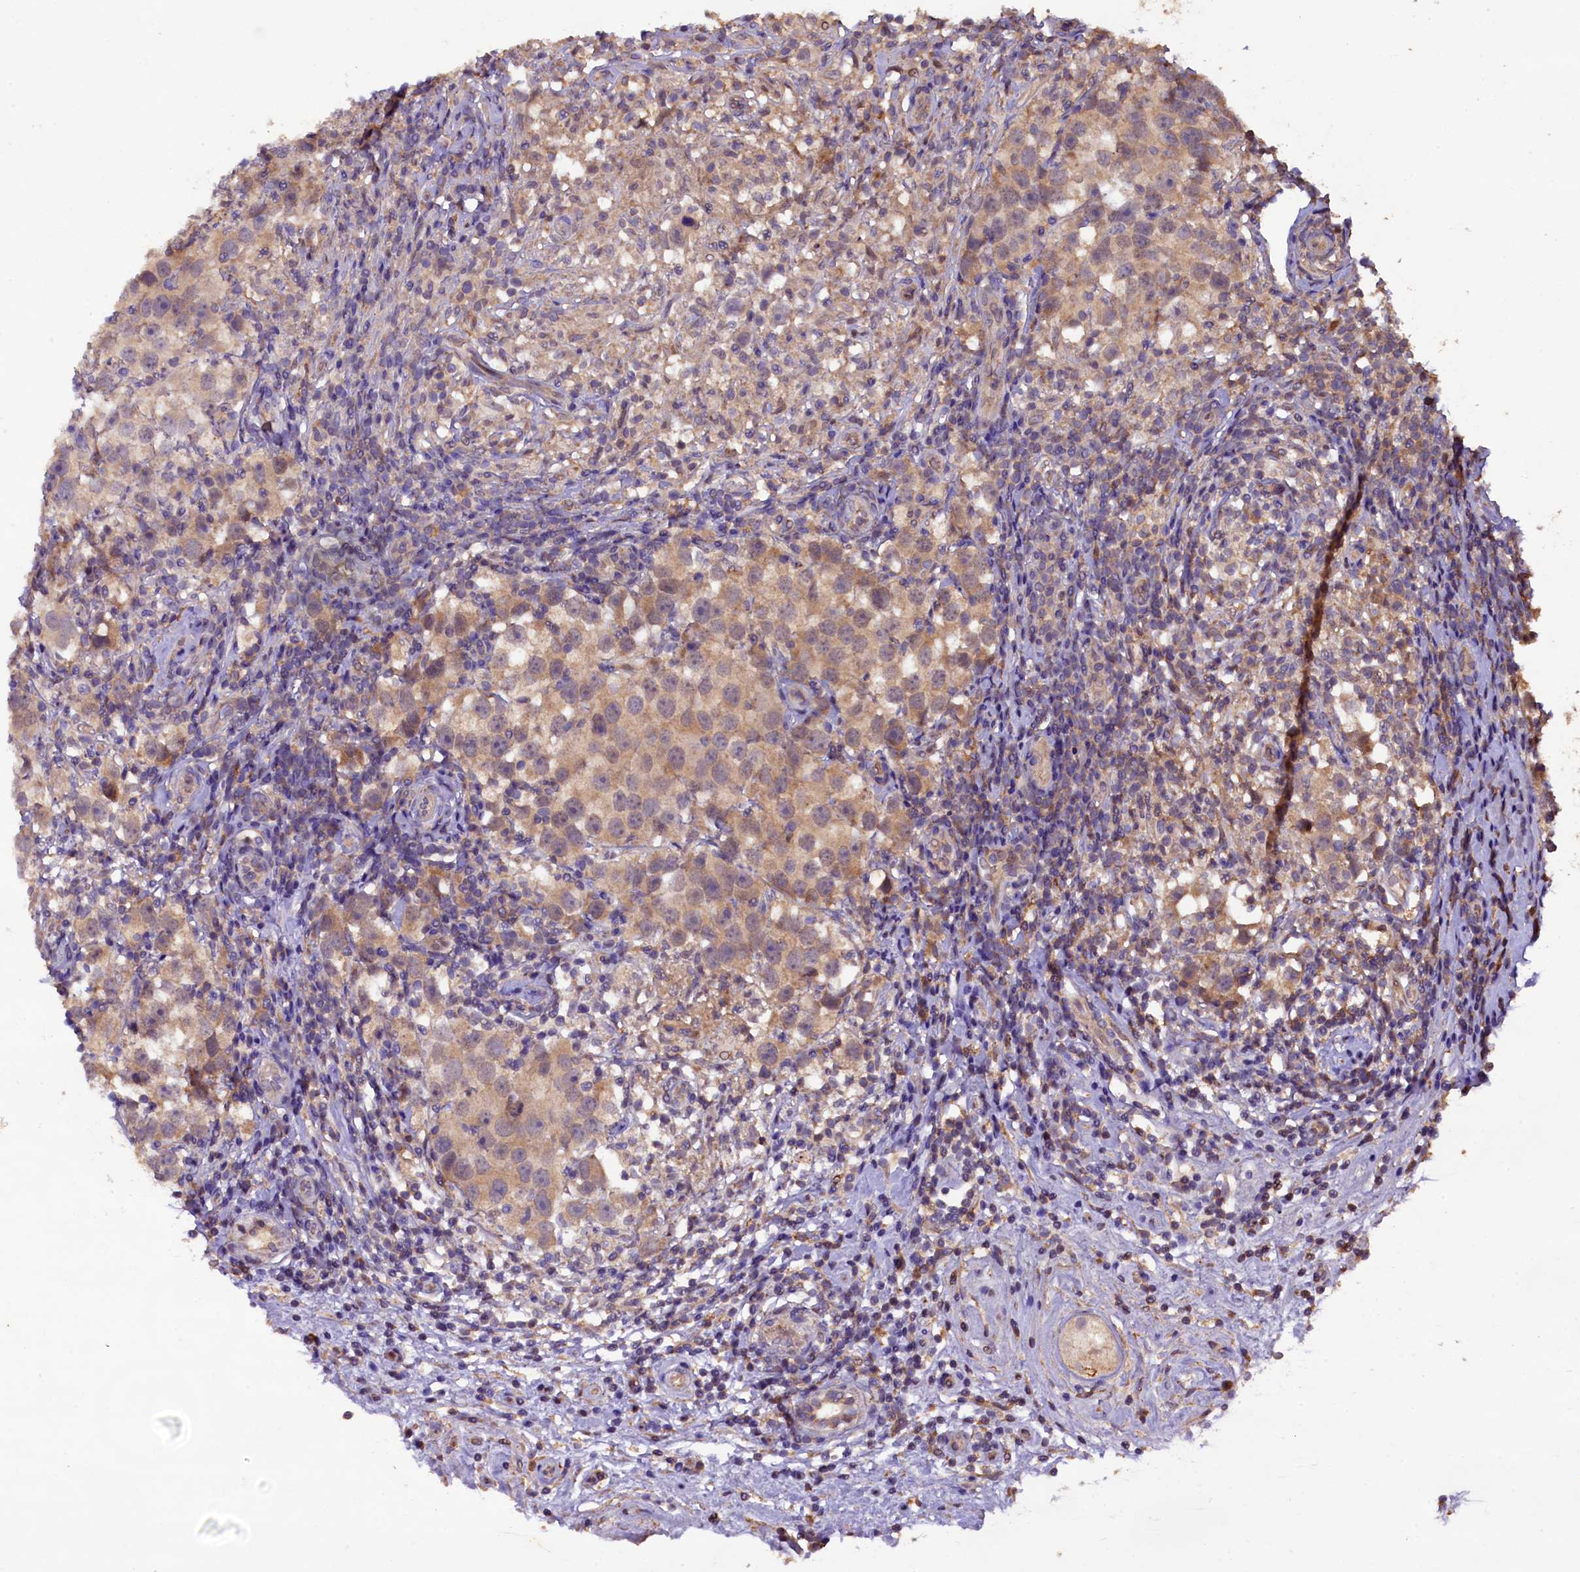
{"staining": {"intensity": "moderate", "quantity": "25%-75%", "location": "cytoplasmic/membranous"}, "tissue": "testis cancer", "cell_type": "Tumor cells", "image_type": "cancer", "snomed": [{"axis": "morphology", "description": "Seminoma, NOS"}, {"axis": "topography", "description": "Testis"}], "caption": "This is a photomicrograph of IHC staining of testis seminoma, which shows moderate staining in the cytoplasmic/membranous of tumor cells.", "gene": "PLXNB1", "patient": {"sex": "male", "age": 49}}